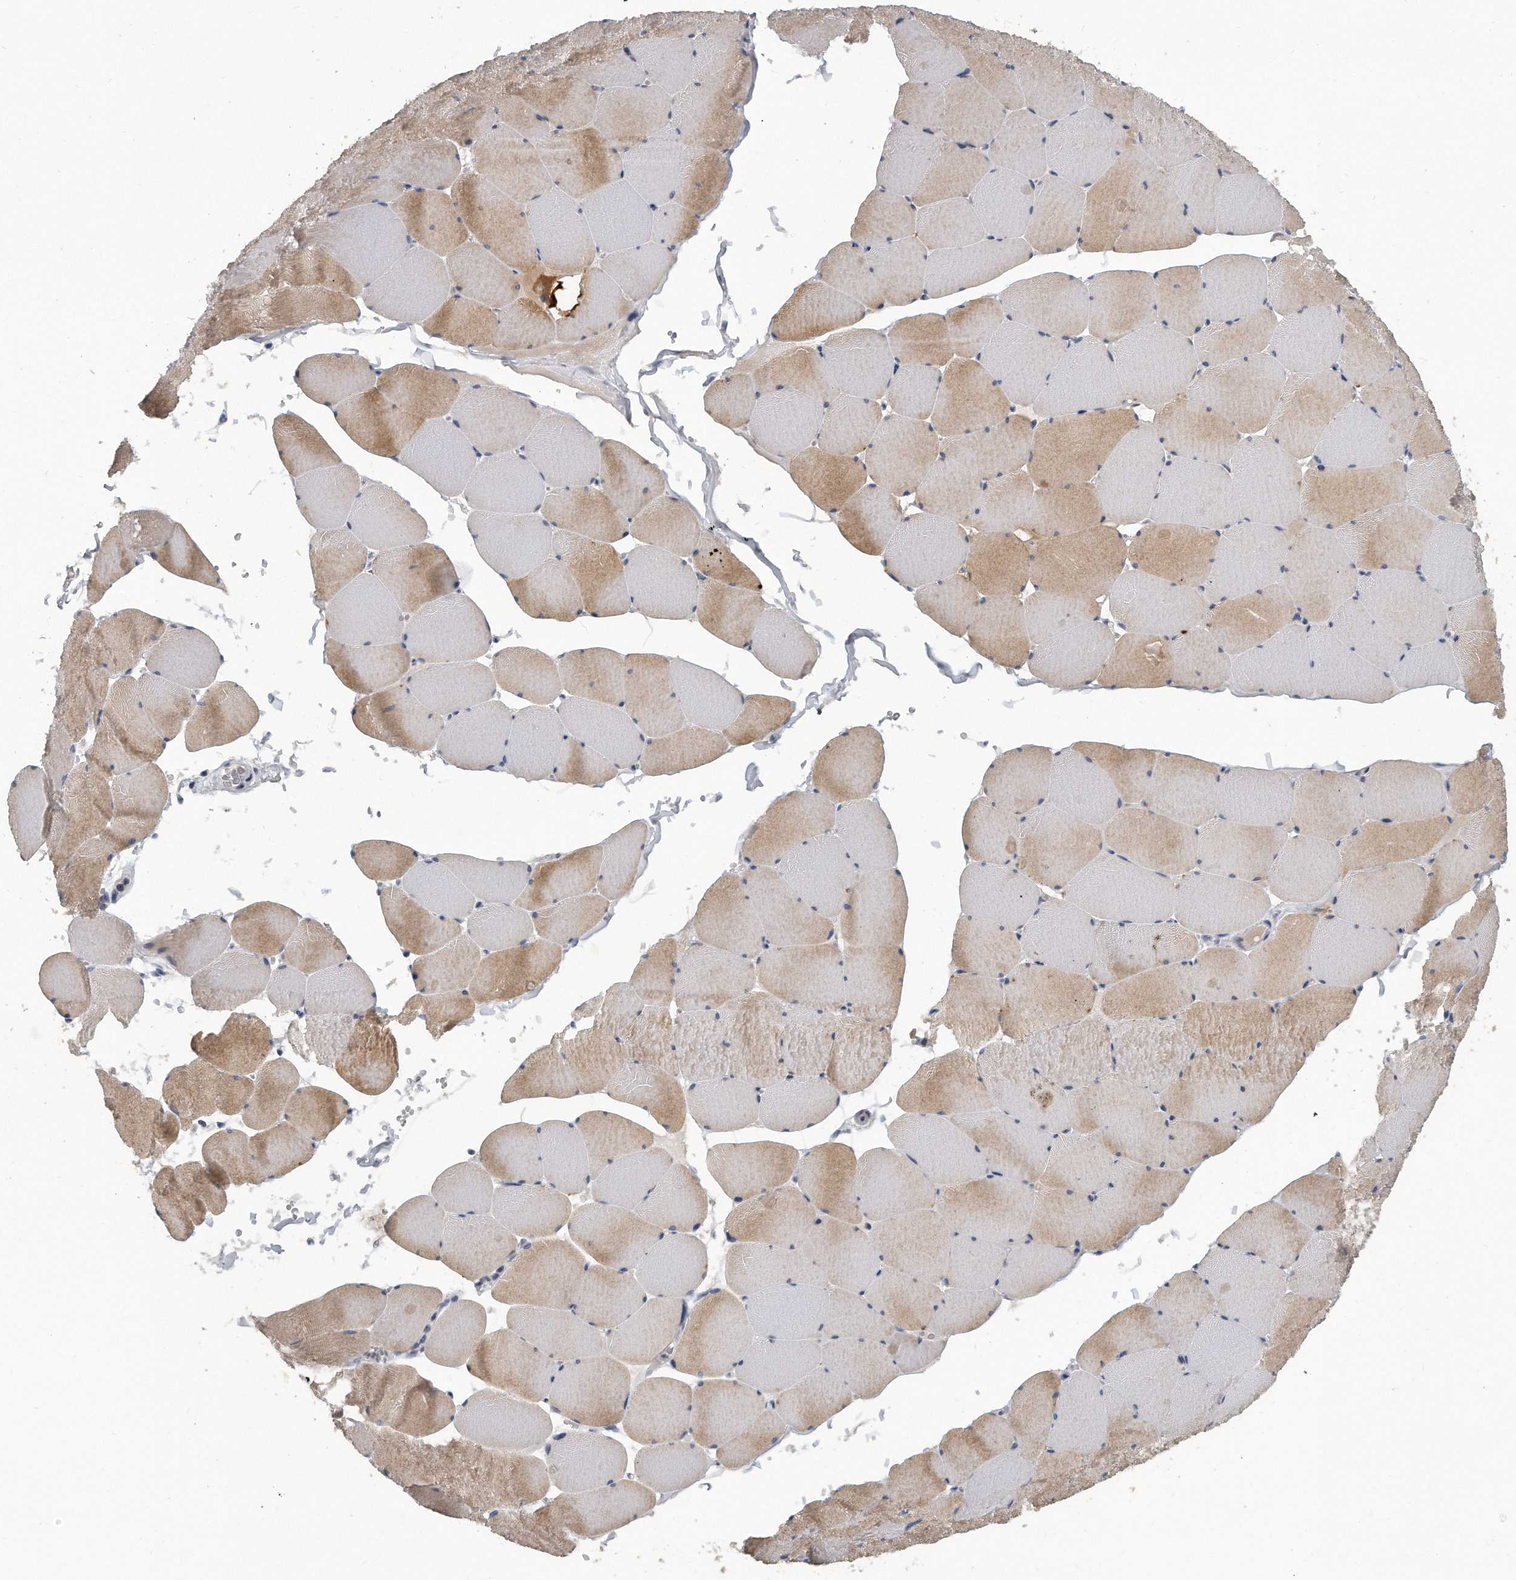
{"staining": {"intensity": "moderate", "quantity": "25%-75%", "location": "cytoplasmic/membranous"}, "tissue": "skeletal muscle", "cell_type": "Myocytes", "image_type": "normal", "snomed": [{"axis": "morphology", "description": "Normal tissue, NOS"}, {"axis": "topography", "description": "Skeletal muscle"}, {"axis": "topography", "description": "Head-Neck"}], "caption": "DAB (3,3'-diaminobenzidine) immunohistochemical staining of benign skeletal muscle demonstrates moderate cytoplasmic/membranous protein positivity in about 25%-75% of myocytes.", "gene": "KLHL7", "patient": {"sex": "male", "age": 66}}